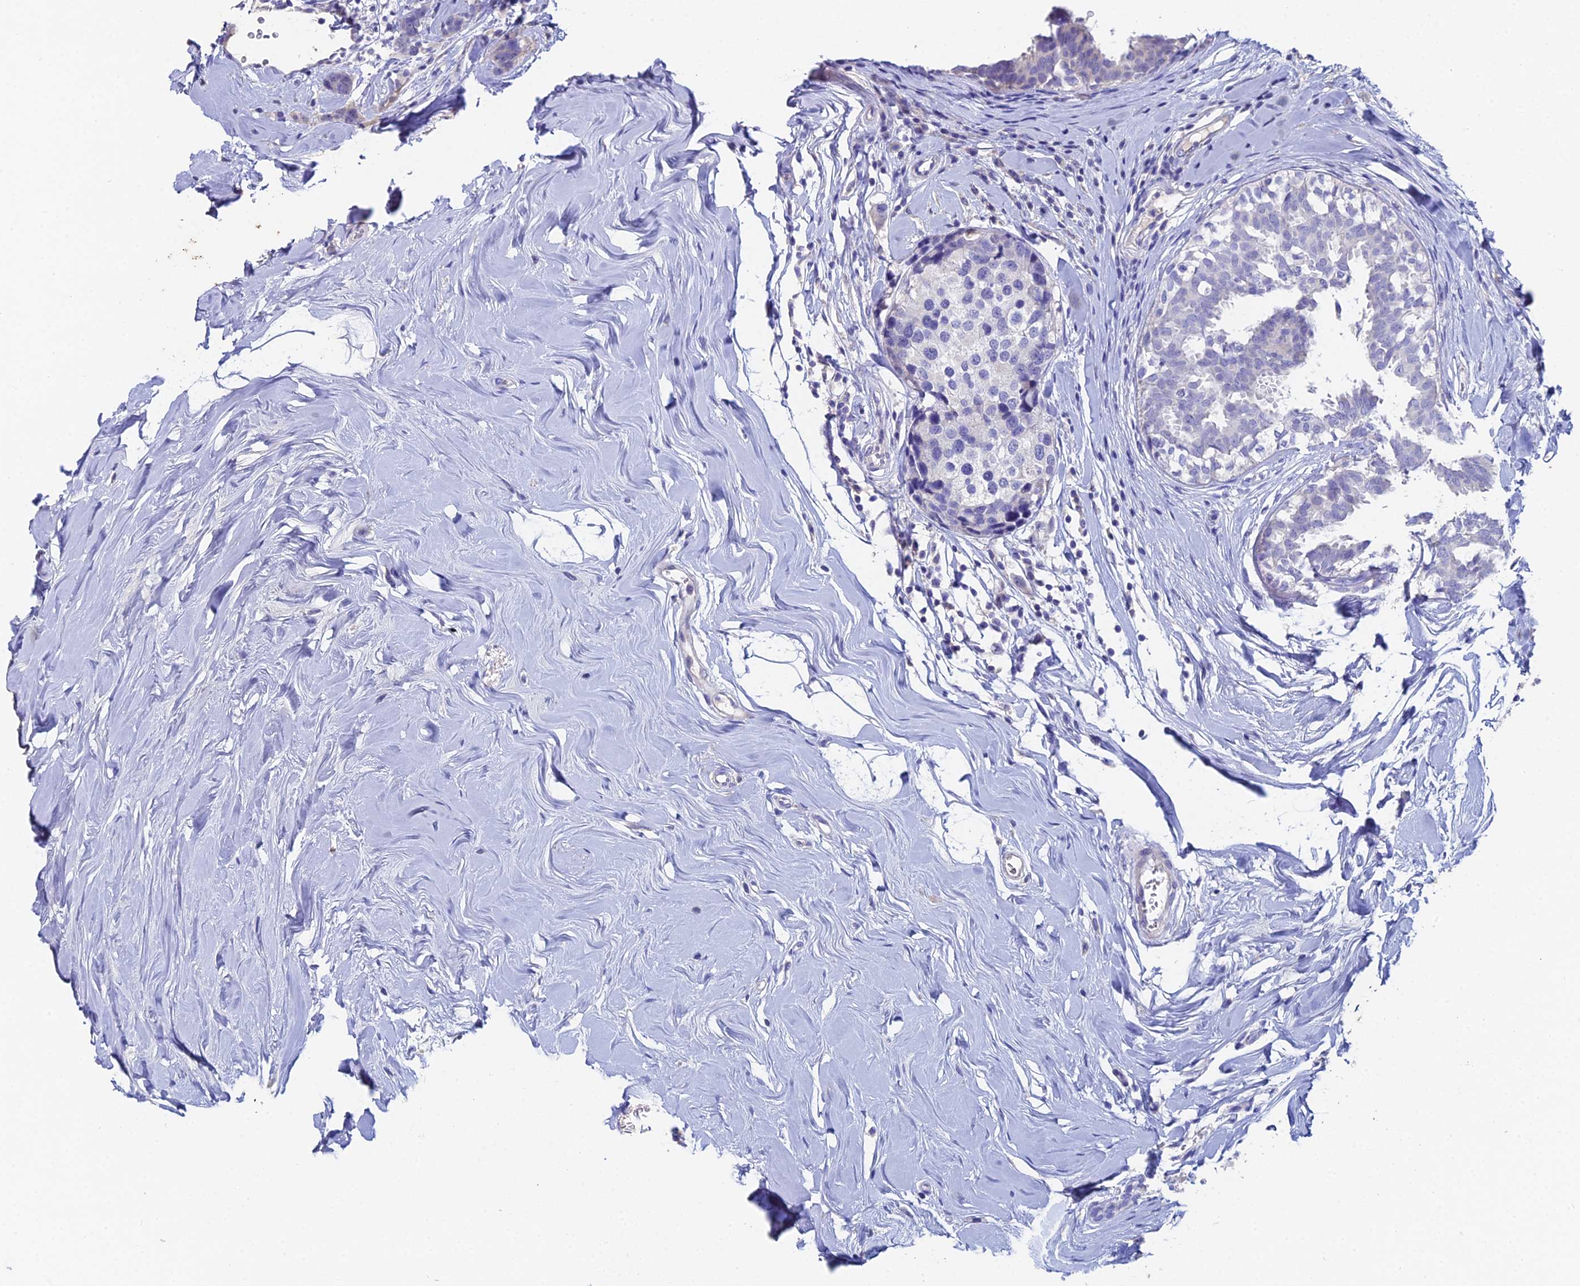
{"staining": {"intensity": "negative", "quantity": "none", "location": "none"}, "tissue": "breast cancer", "cell_type": "Tumor cells", "image_type": "cancer", "snomed": [{"axis": "morphology", "description": "Lobular carcinoma"}, {"axis": "topography", "description": "Breast"}], "caption": "Breast cancer was stained to show a protein in brown. There is no significant staining in tumor cells.", "gene": "ESRRG", "patient": {"sex": "female", "age": 59}}